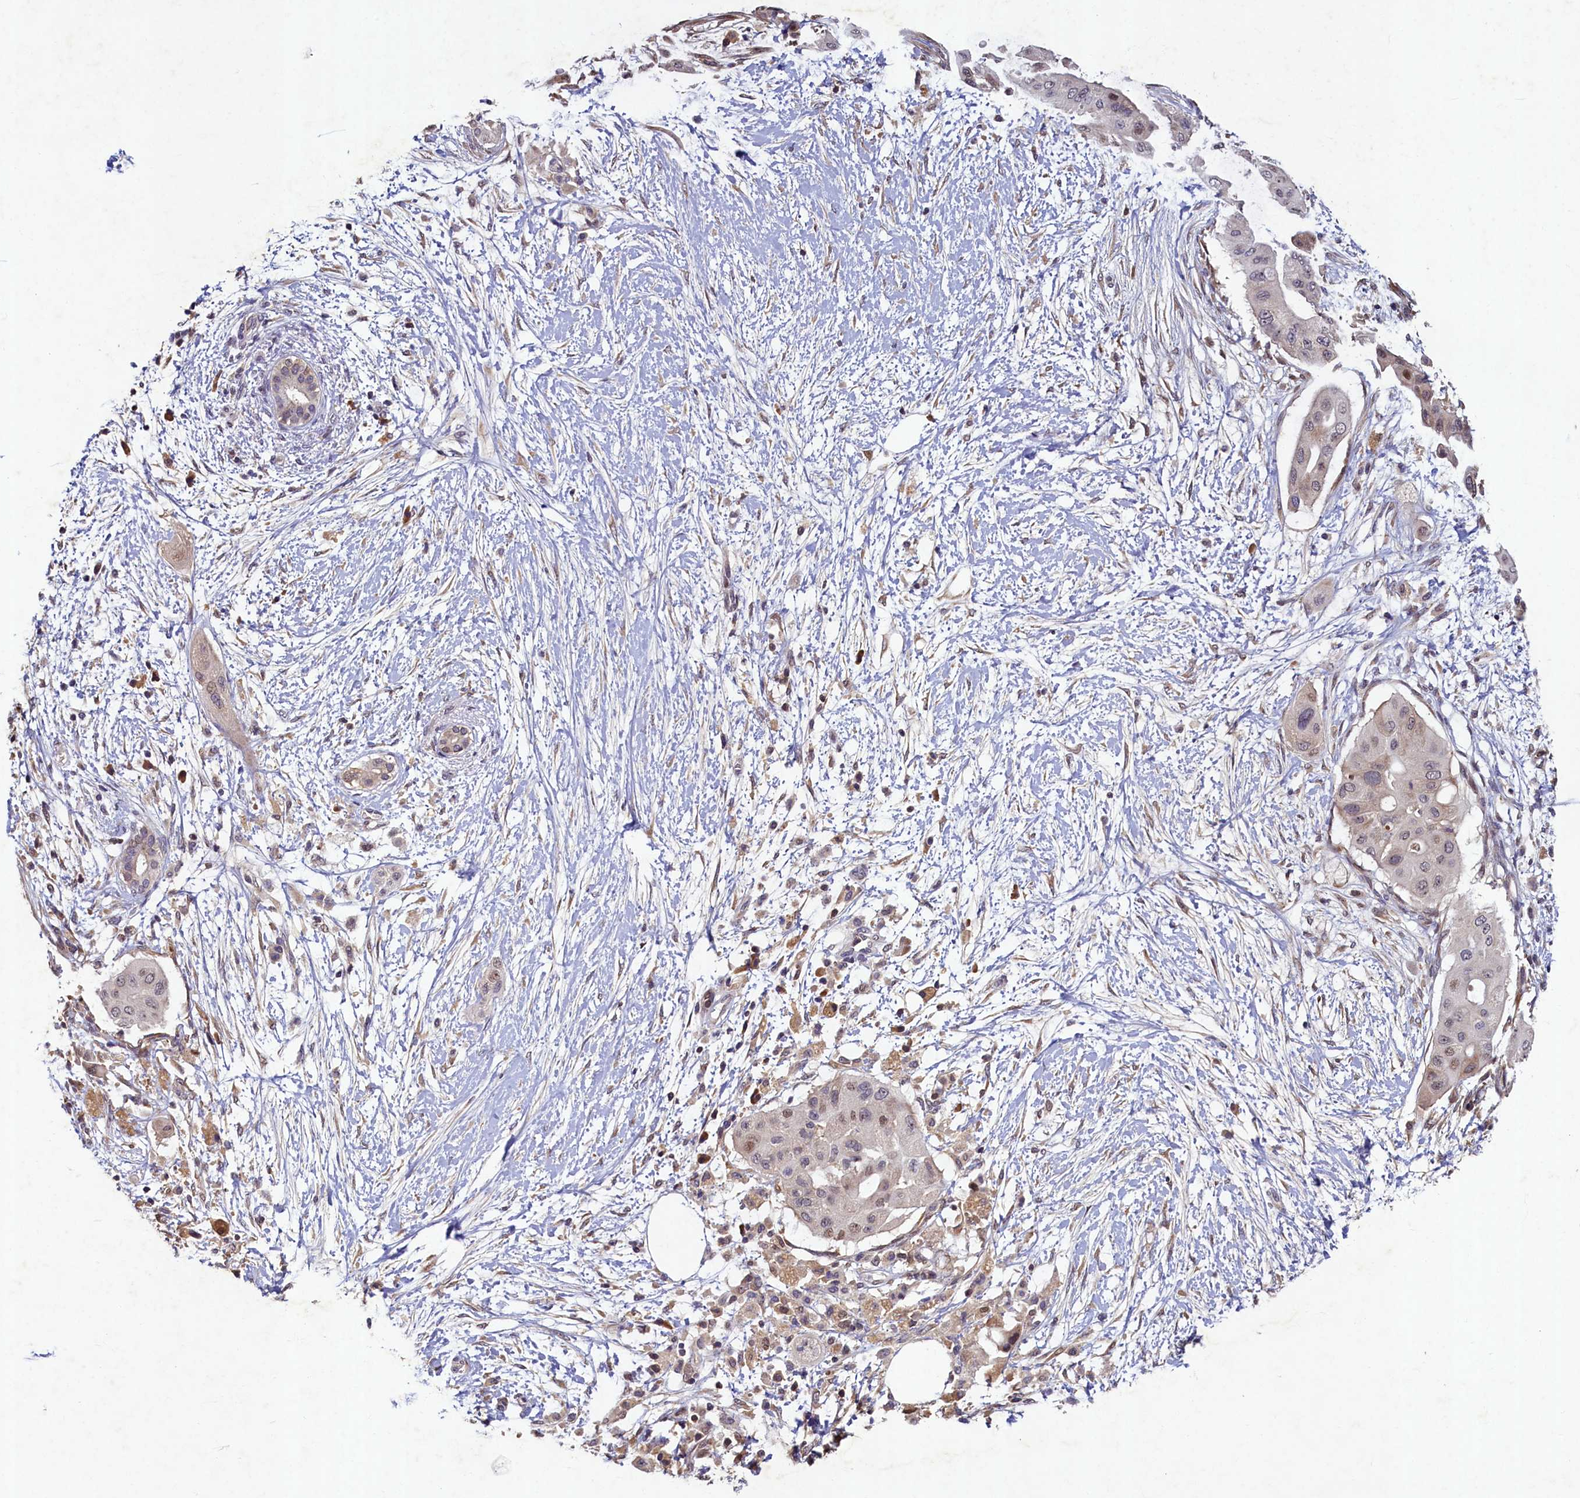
{"staining": {"intensity": "weak", "quantity": "25%-75%", "location": "nuclear"}, "tissue": "pancreatic cancer", "cell_type": "Tumor cells", "image_type": "cancer", "snomed": [{"axis": "morphology", "description": "Adenocarcinoma, NOS"}, {"axis": "topography", "description": "Pancreas"}], "caption": "Adenocarcinoma (pancreatic) stained with a brown dye reveals weak nuclear positive expression in about 25%-75% of tumor cells.", "gene": "LATS2", "patient": {"sex": "male", "age": 68}}